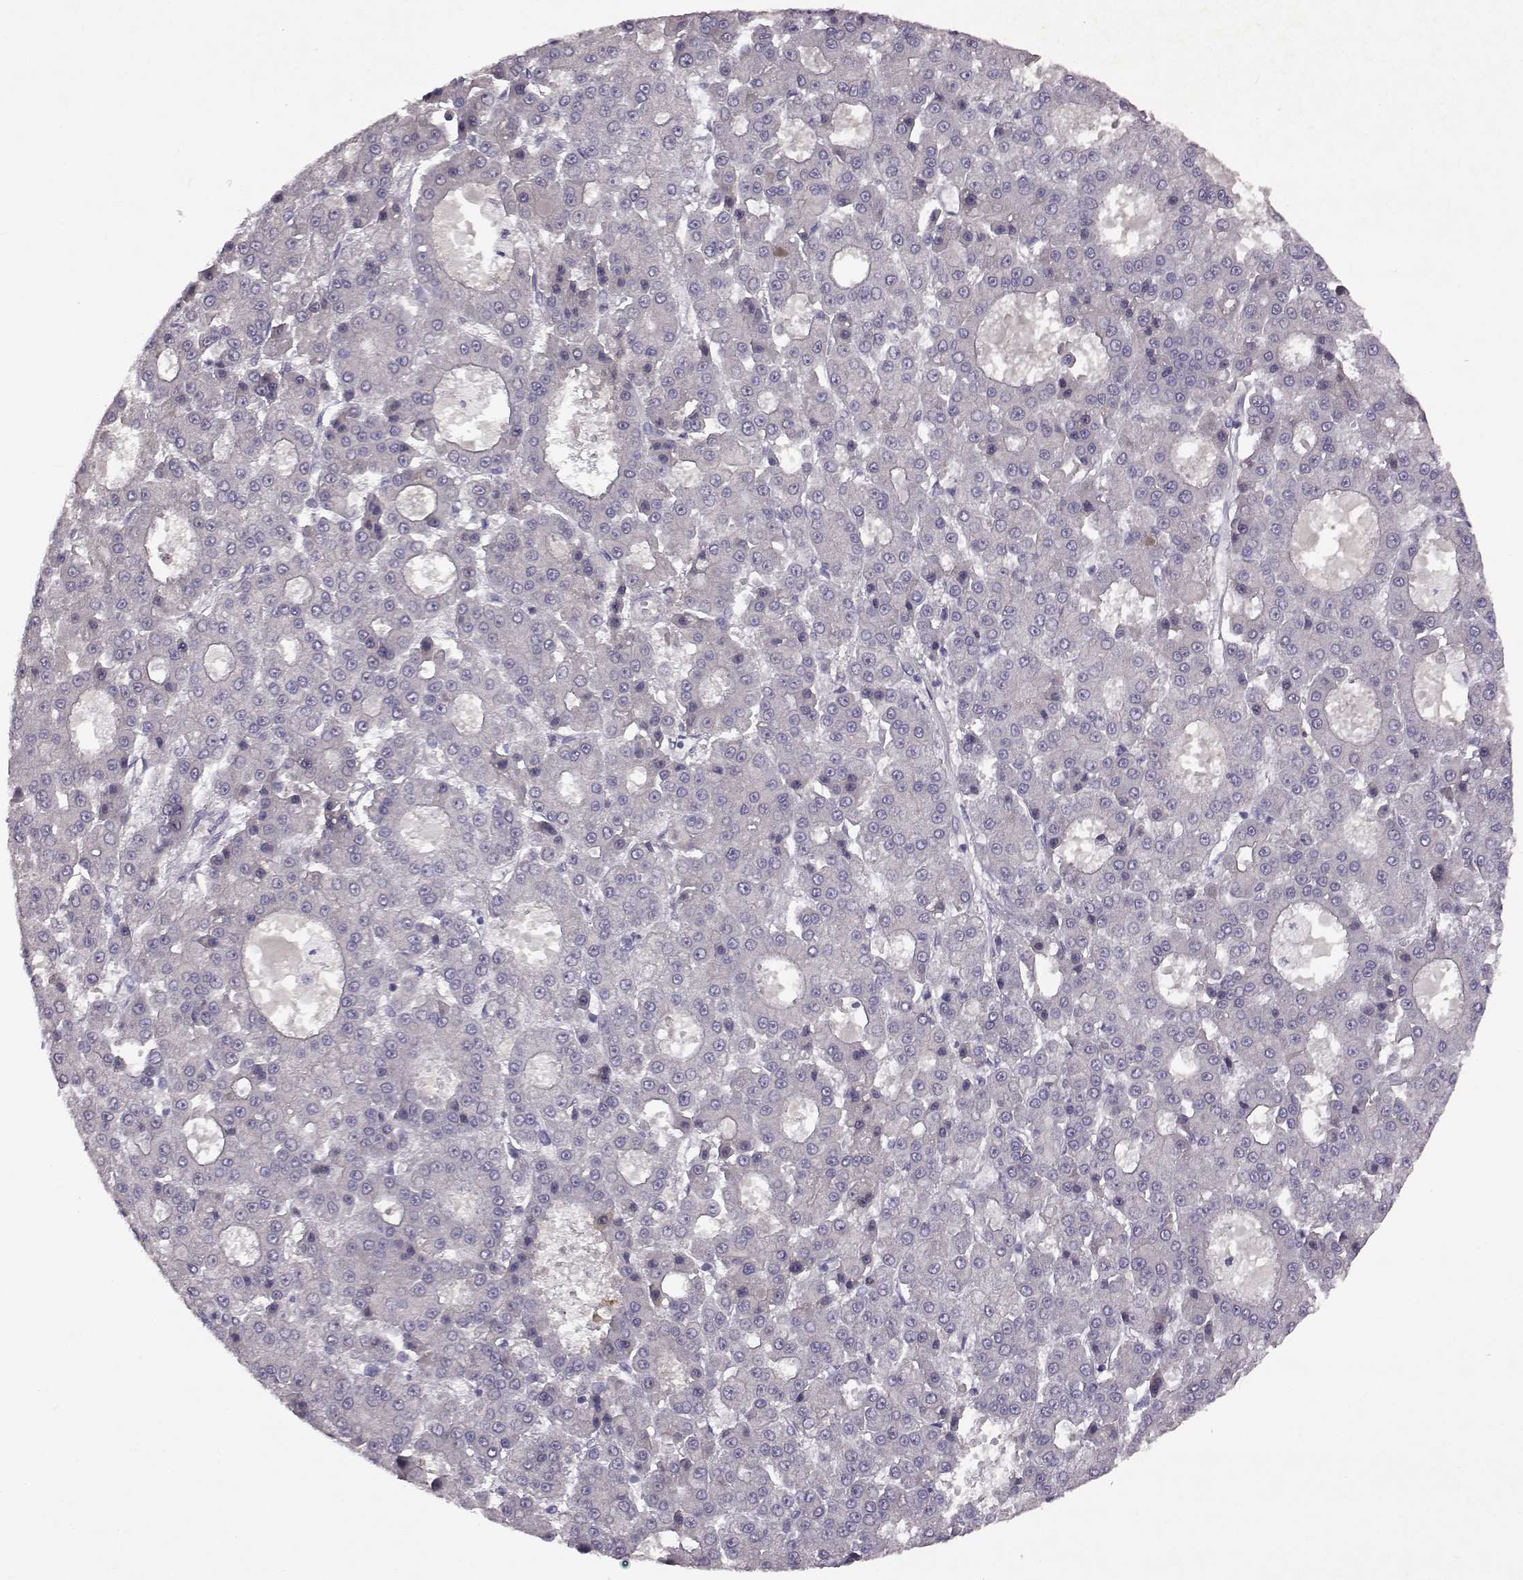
{"staining": {"intensity": "negative", "quantity": "none", "location": "none"}, "tissue": "liver cancer", "cell_type": "Tumor cells", "image_type": "cancer", "snomed": [{"axis": "morphology", "description": "Carcinoma, Hepatocellular, NOS"}, {"axis": "topography", "description": "Liver"}], "caption": "An image of human liver cancer (hepatocellular carcinoma) is negative for staining in tumor cells. (DAB (3,3'-diaminobenzidine) immunohistochemistry with hematoxylin counter stain).", "gene": "SPAG17", "patient": {"sex": "male", "age": 70}}